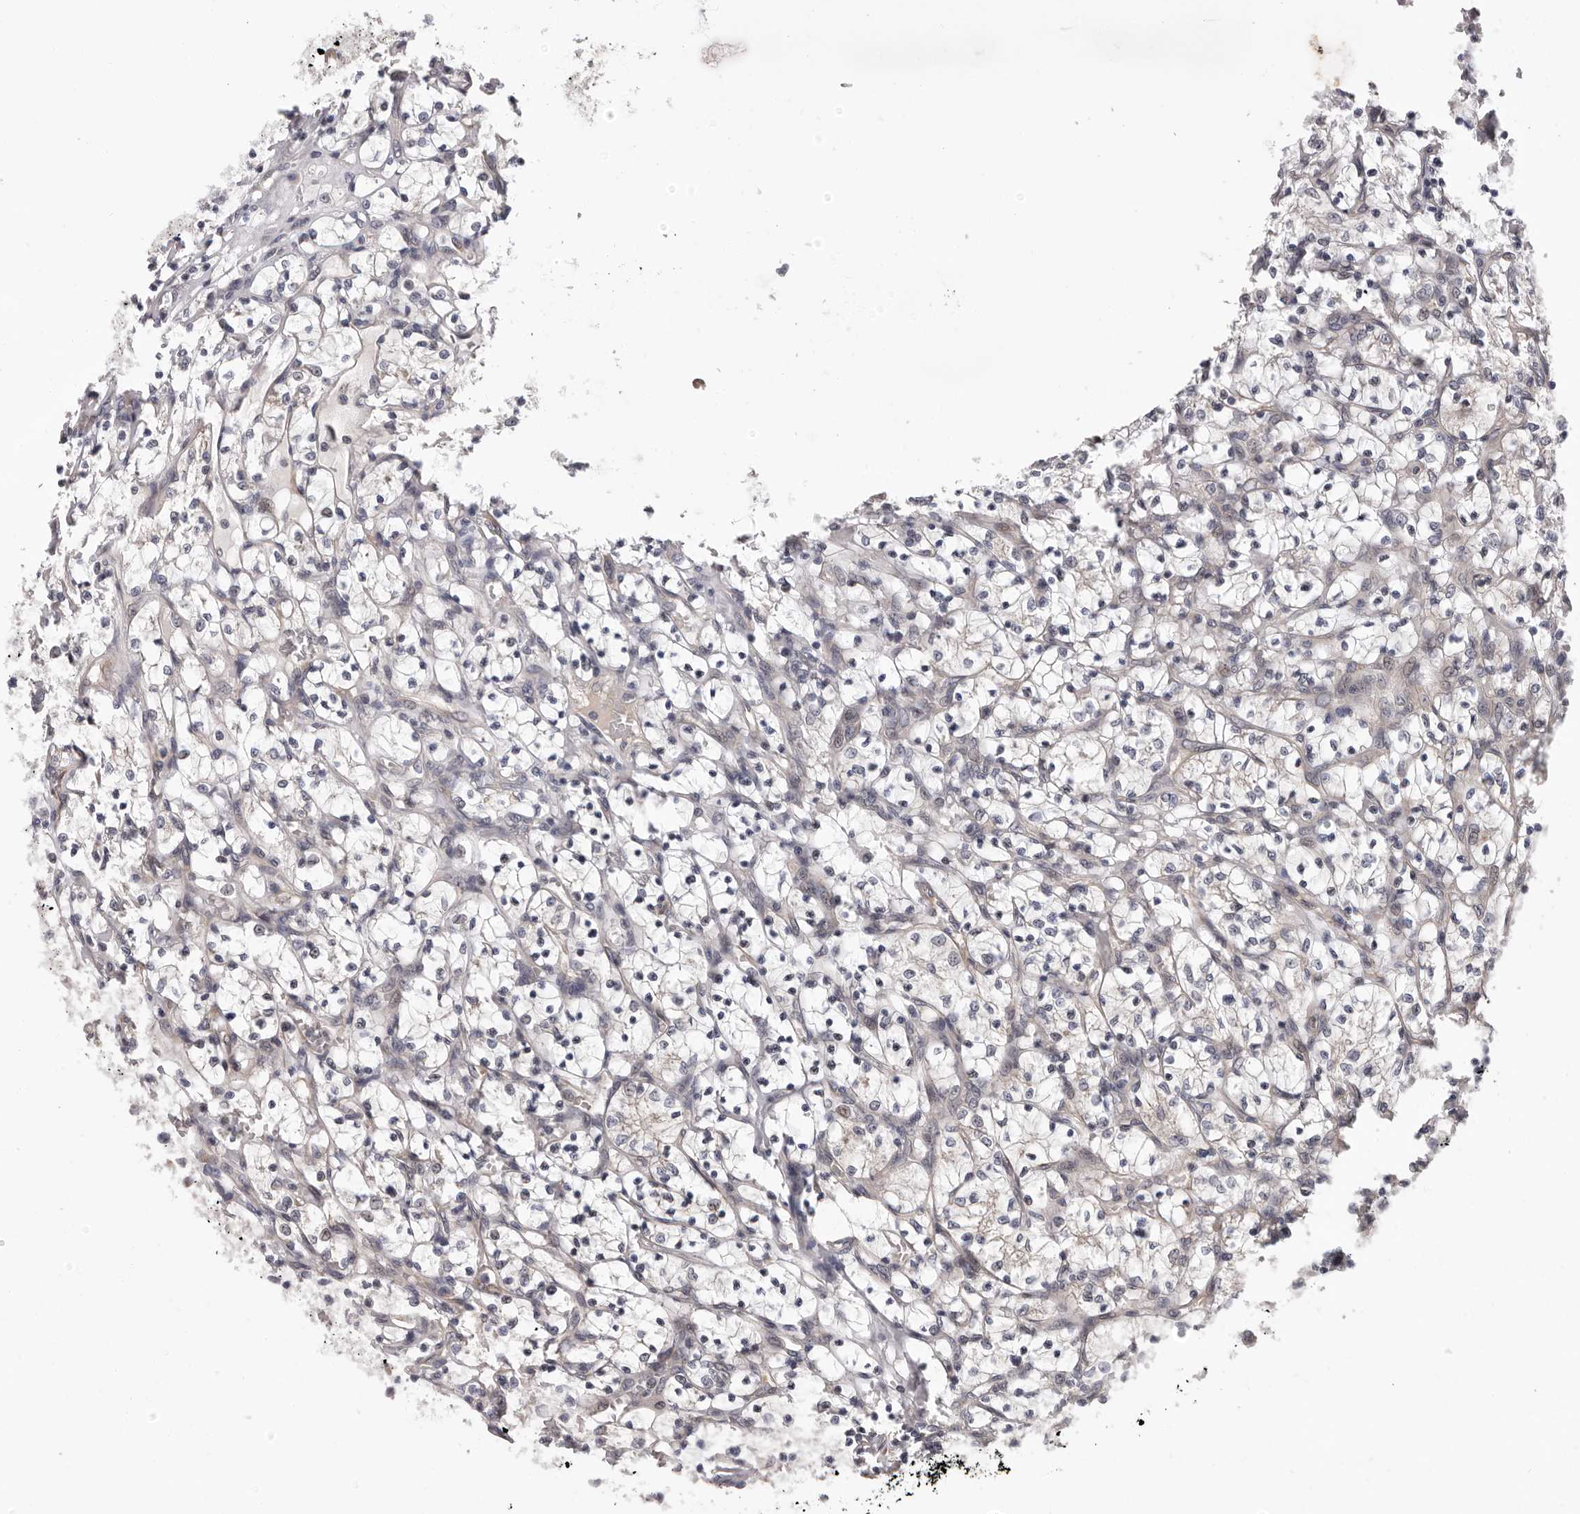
{"staining": {"intensity": "weak", "quantity": "25%-75%", "location": "cytoplasmic/membranous"}, "tissue": "renal cancer", "cell_type": "Tumor cells", "image_type": "cancer", "snomed": [{"axis": "morphology", "description": "Adenocarcinoma, NOS"}, {"axis": "topography", "description": "Kidney"}], "caption": "DAB (3,3'-diaminobenzidine) immunohistochemical staining of renal adenocarcinoma reveals weak cytoplasmic/membranous protein positivity in about 25%-75% of tumor cells.", "gene": "MED8", "patient": {"sex": "female", "age": 69}}